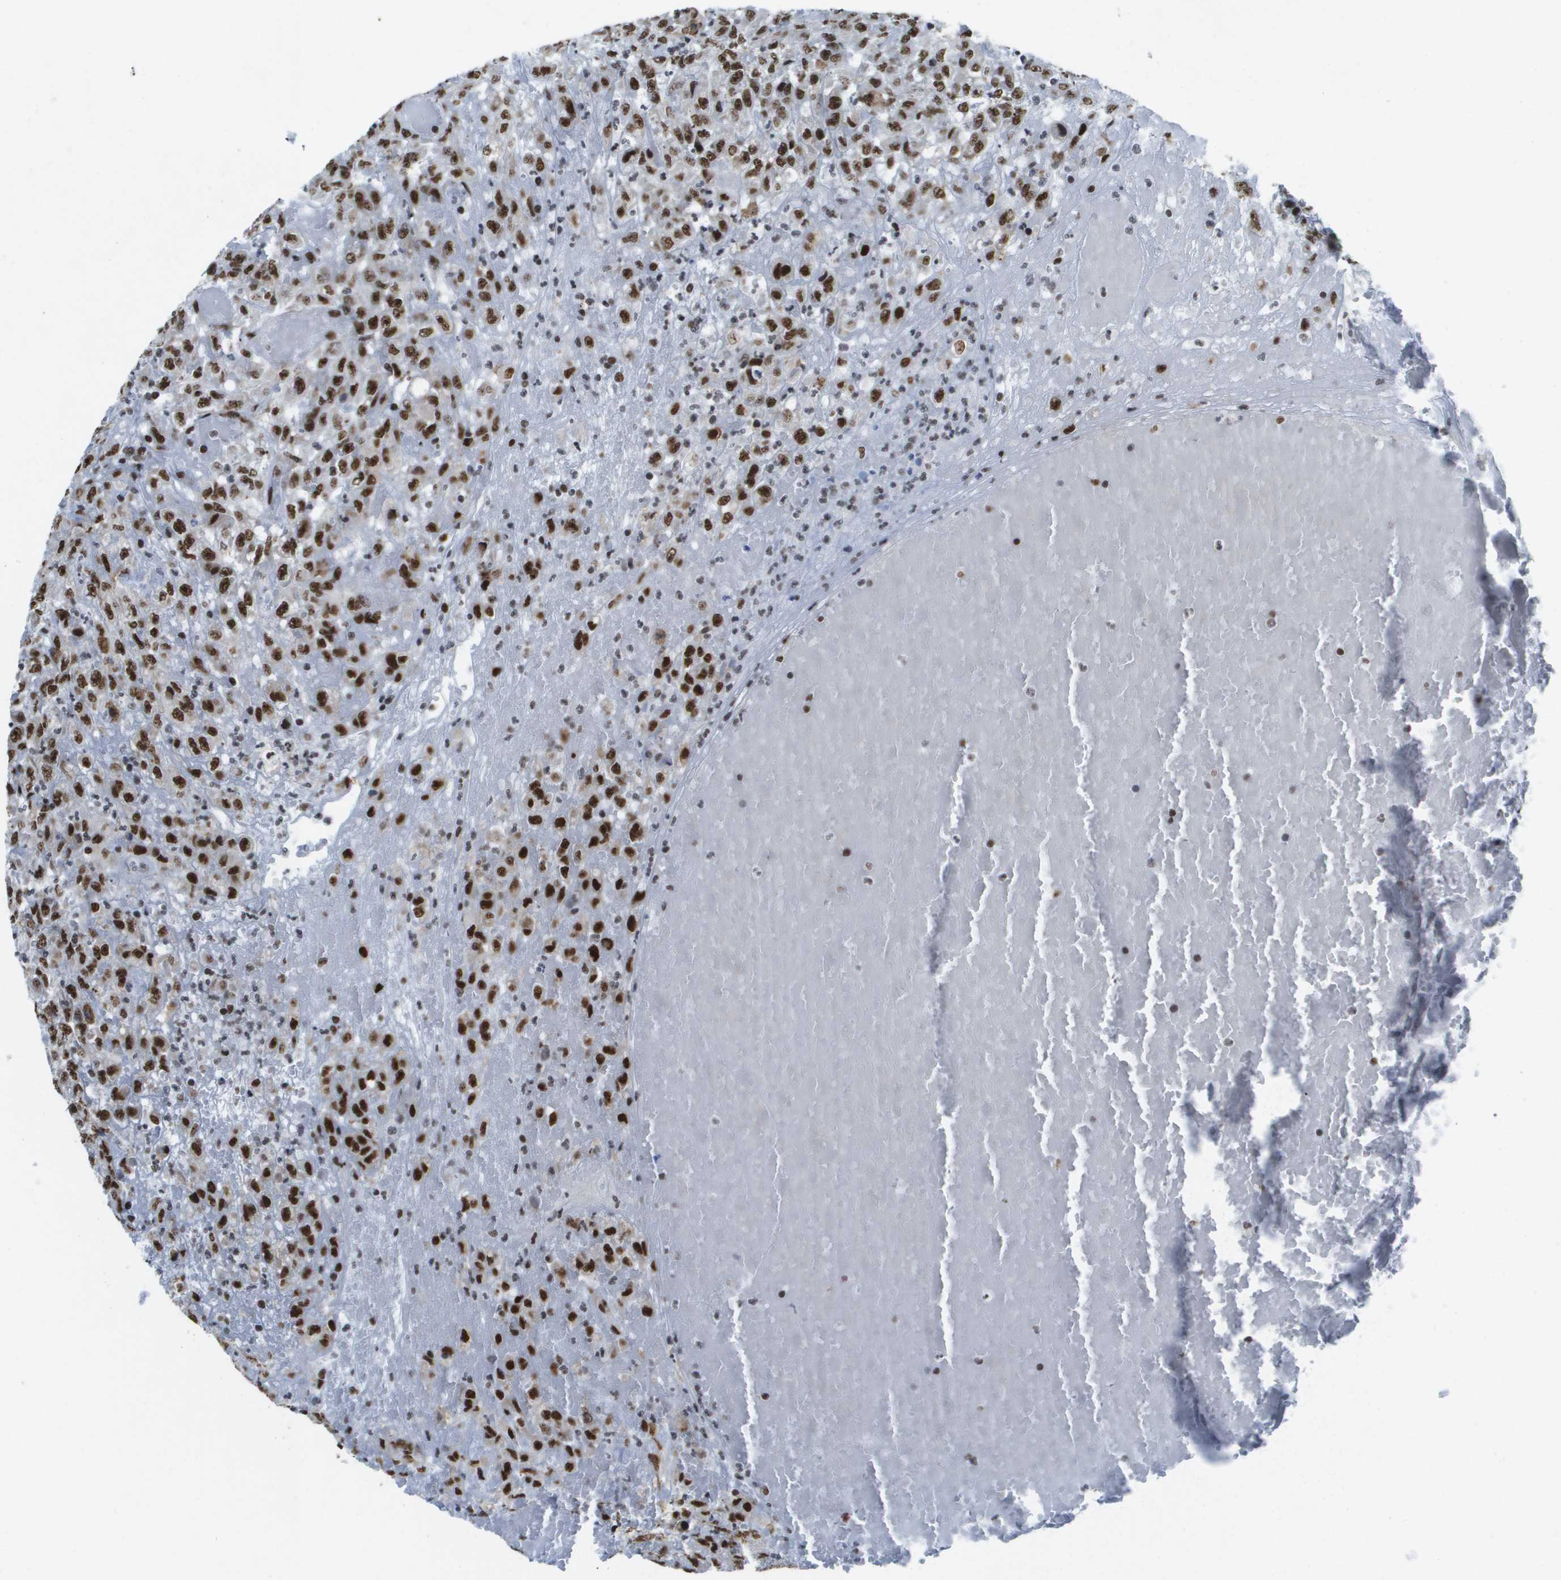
{"staining": {"intensity": "strong", "quantity": ">75%", "location": "nuclear"}, "tissue": "urothelial cancer", "cell_type": "Tumor cells", "image_type": "cancer", "snomed": [{"axis": "morphology", "description": "Urothelial carcinoma, High grade"}, {"axis": "topography", "description": "Urinary bladder"}], "caption": "Protein staining of urothelial cancer tissue displays strong nuclear positivity in about >75% of tumor cells. Using DAB (brown) and hematoxylin (blue) stains, captured at high magnification using brightfield microscopy.", "gene": "NSRP1", "patient": {"sex": "male", "age": 46}}